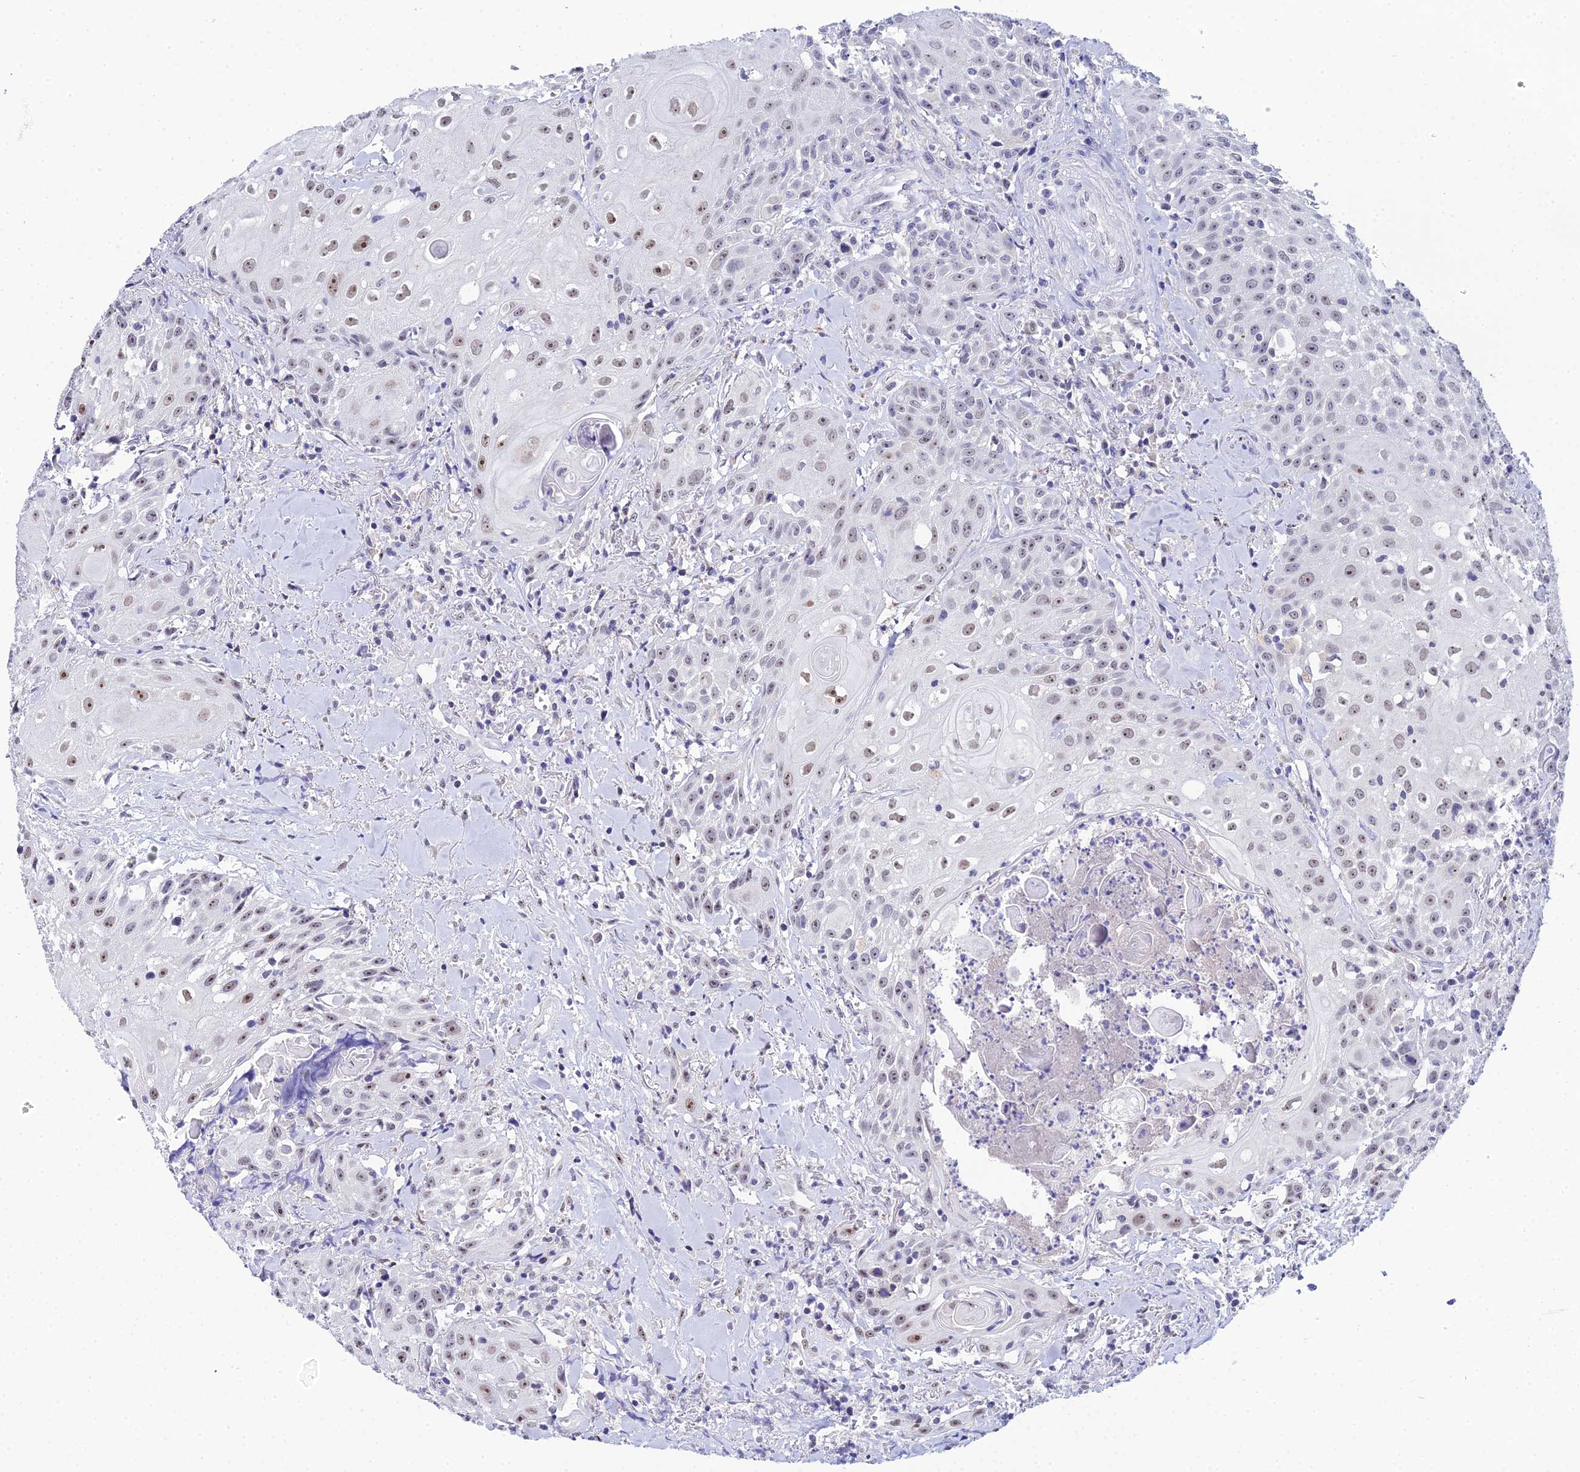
{"staining": {"intensity": "moderate", "quantity": "25%-75%", "location": "nuclear"}, "tissue": "head and neck cancer", "cell_type": "Tumor cells", "image_type": "cancer", "snomed": [{"axis": "morphology", "description": "Squamous cell carcinoma, NOS"}, {"axis": "topography", "description": "Oral tissue"}, {"axis": "topography", "description": "Head-Neck"}], "caption": "Protein expression by immunohistochemistry shows moderate nuclear expression in approximately 25%-75% of tumor cells in head and neck squamous cell carcinoma.", "gene": "PLPP4", "patient": {"sex": "female", "age": 82}}